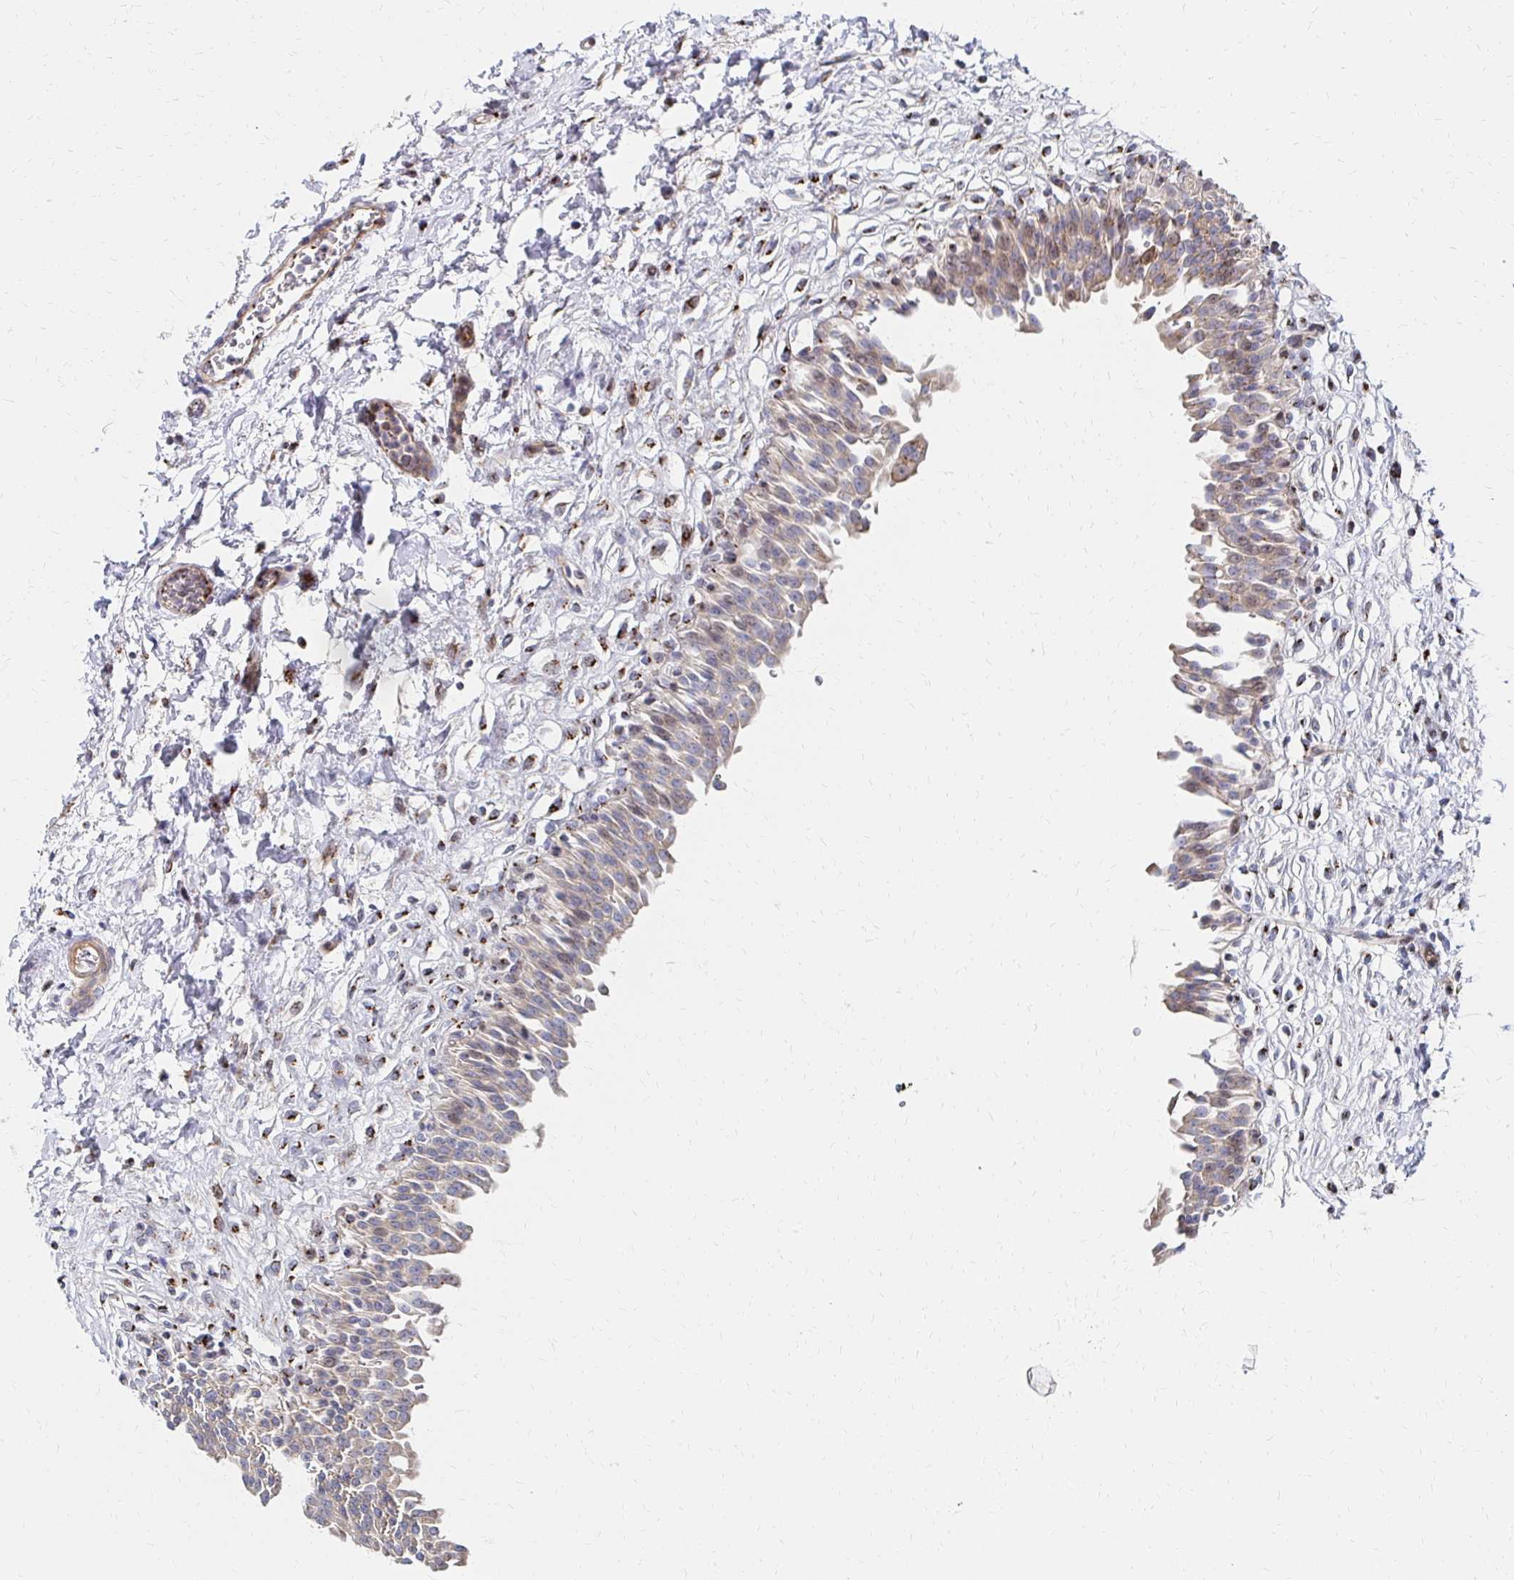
{"staining": {"intensity": "moderate", "quantity": "25%-75%", "location": "cytoplasmic/membranous"}, "tissue": "urinary bladder", "cell_type": "Urothelial cells", "image_type": "normal", "snomed": [{"axis": "morphology", "description": "Normal tissue, NOS"}, {"axis": "topography", "description": "Urinary bladder"}], "caption": "Immunohistochemical staining of benign human urinary bladder reveals medium levels of moderate cytoplasmic/membranous expression in approximately 25%-75% of urothelial cells.", "gene": "MAN1A1", "patient": {"sex": "male", "age": 37}}